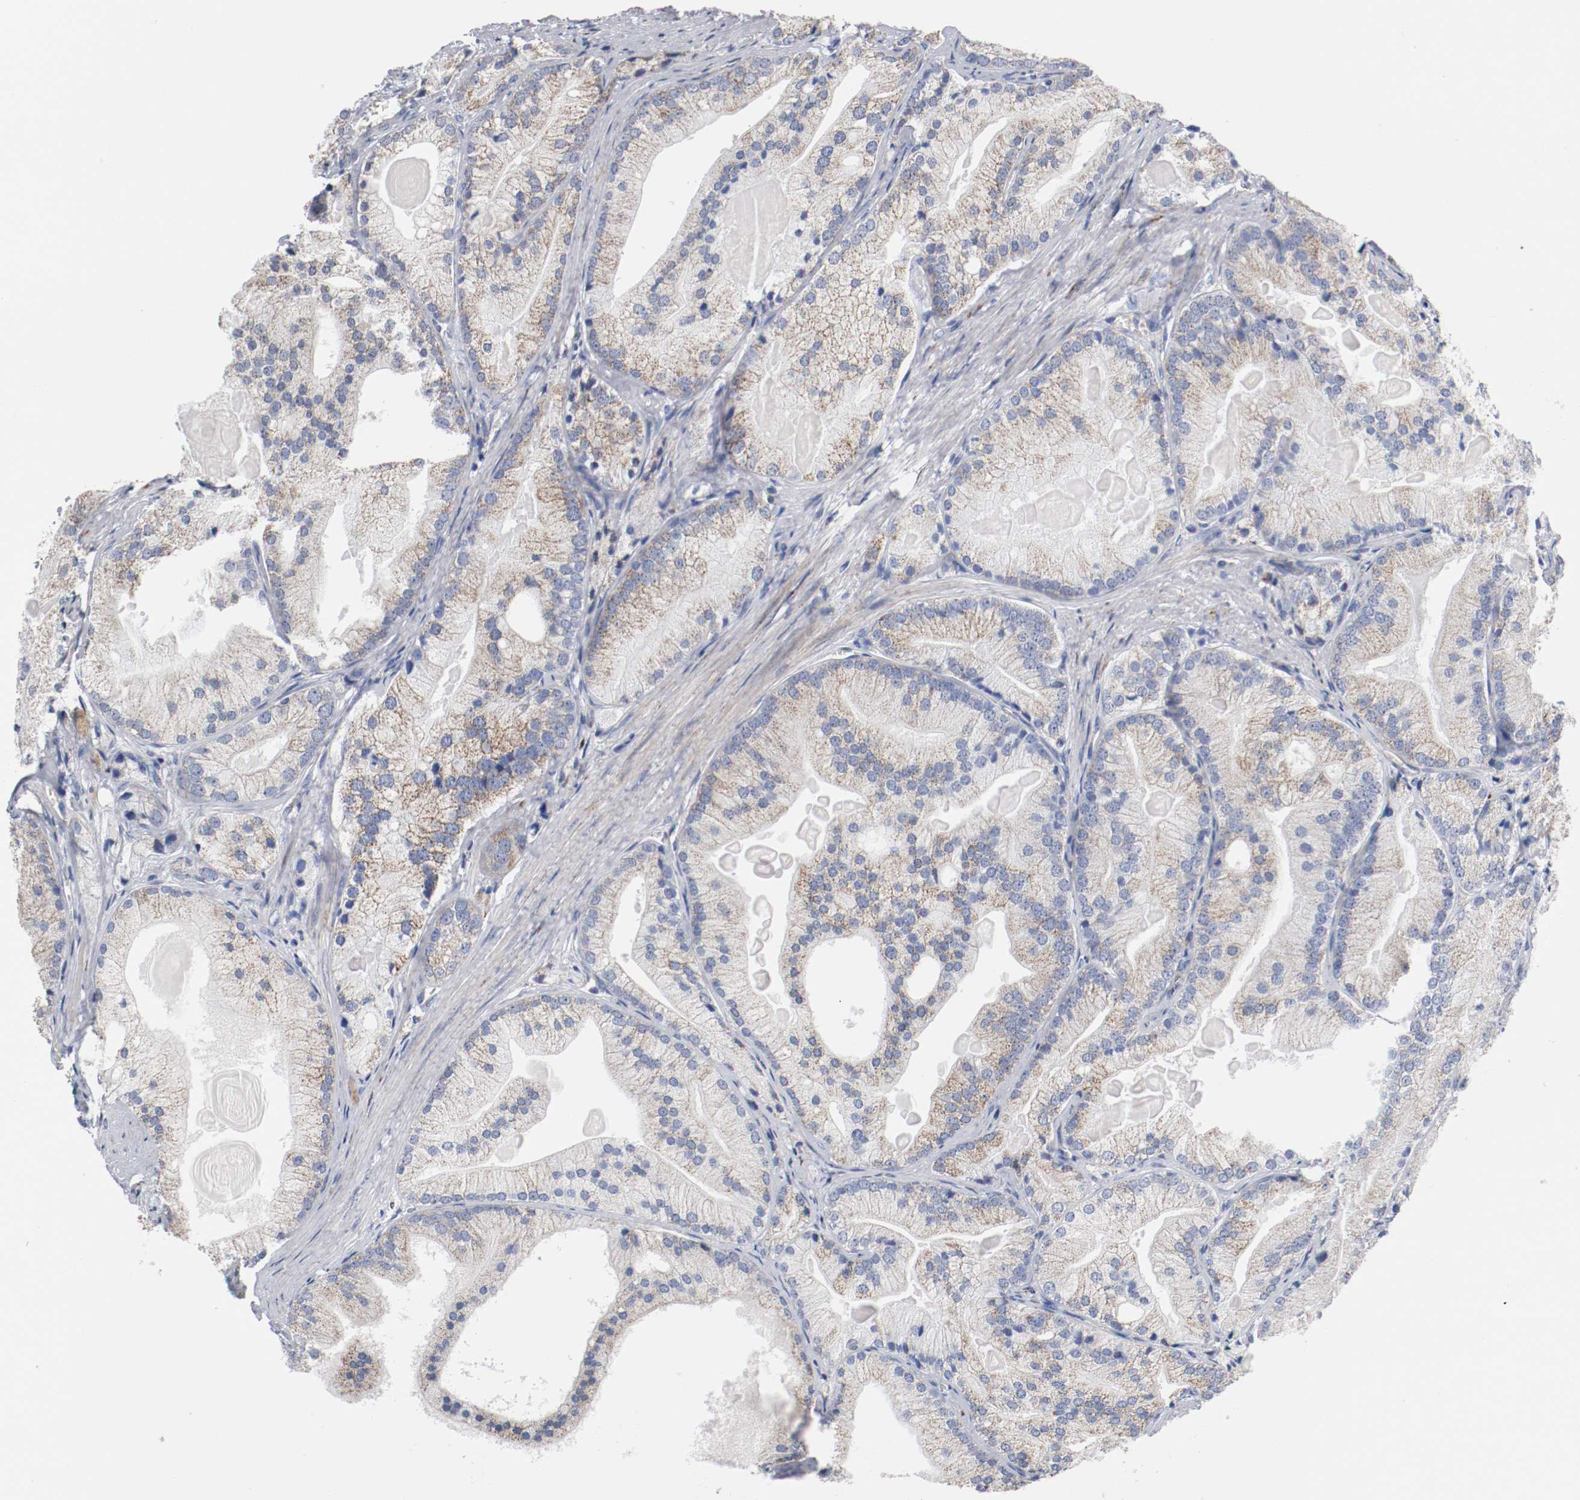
{"staining": {"intensity": "weak", "quantity": ">75%", "location": "cytoplasmic/membranous"}, "tissue": "prostate cancer", "cell_type": "Tumor cells", "image_type": "cancer", "snomed": [{"axis": "morphology", "description": "Adenocarcinoma, Low grade"}, {"axis": "topography", "description": "Prostate"}], "caption": "The immunohistochemical stain labels weak cytoplasmic/membranous staining in tumor cells of adenocarcinoma (low-grade) (prostate) tissue. The protein of interest is shown in brown color, while the nuclei are stained blue.", "gene": "TUBD1", "patient": {"sex": "male", "age": 69}}